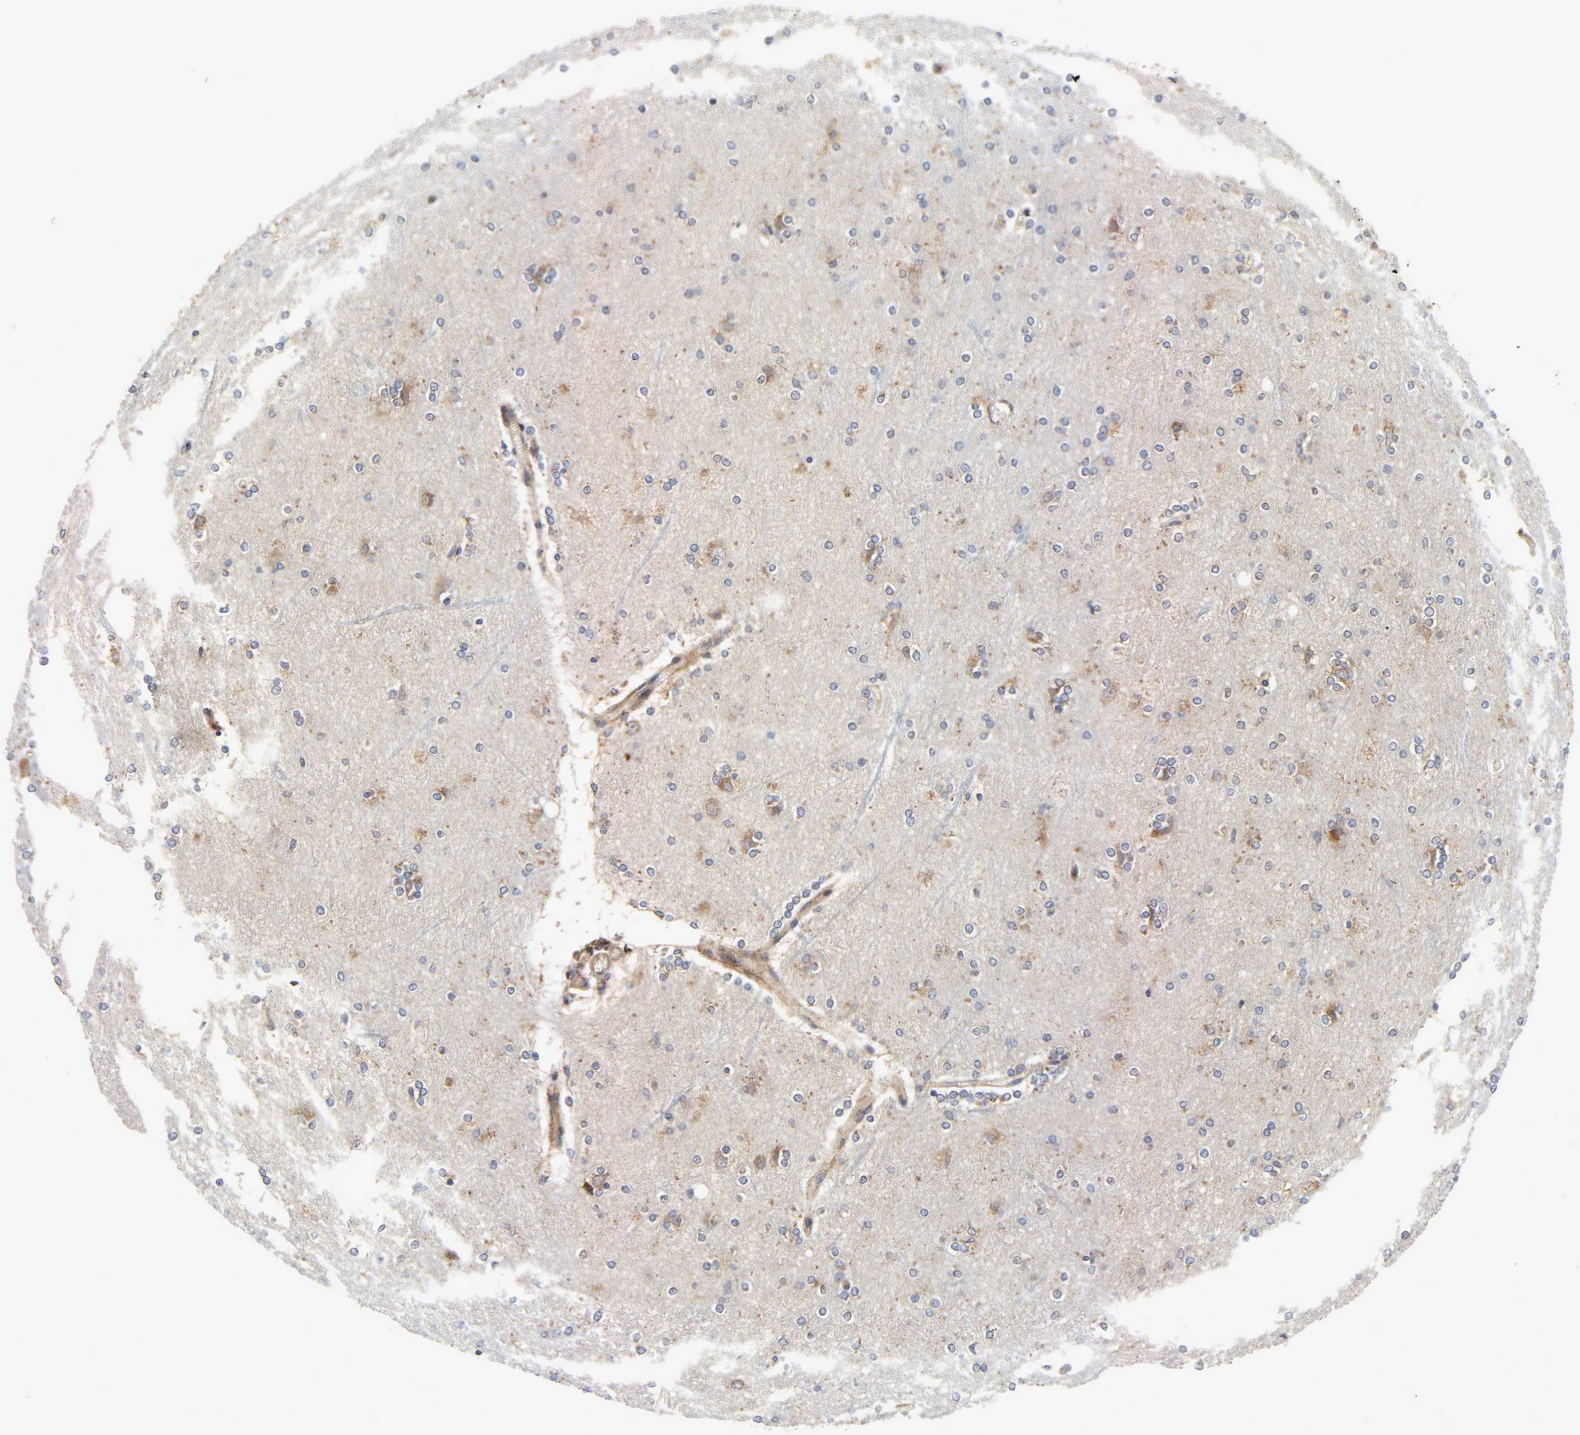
{"staining": {"intensity": "moderate", "quantity": "25%-75%", "location": "cytoplasmic/membranous"}, "tissue": "cerebral cortex", "cell_type": "Endothelial cells", "image_type": "normal", "snomed": [{"axis": "morphology", "description": "Normal tissue, NOS"}, {"axis": "topography", "description": "Cerebral cortex"}], "caption": "Endothelial cells exhibit medium levels of moderate cytoplasmic/membranous staining in approximately 25%-75% of cells in normal cerebral cortex.", "gene": "BAX", "patient": {"sex": "female", "age": 54}}